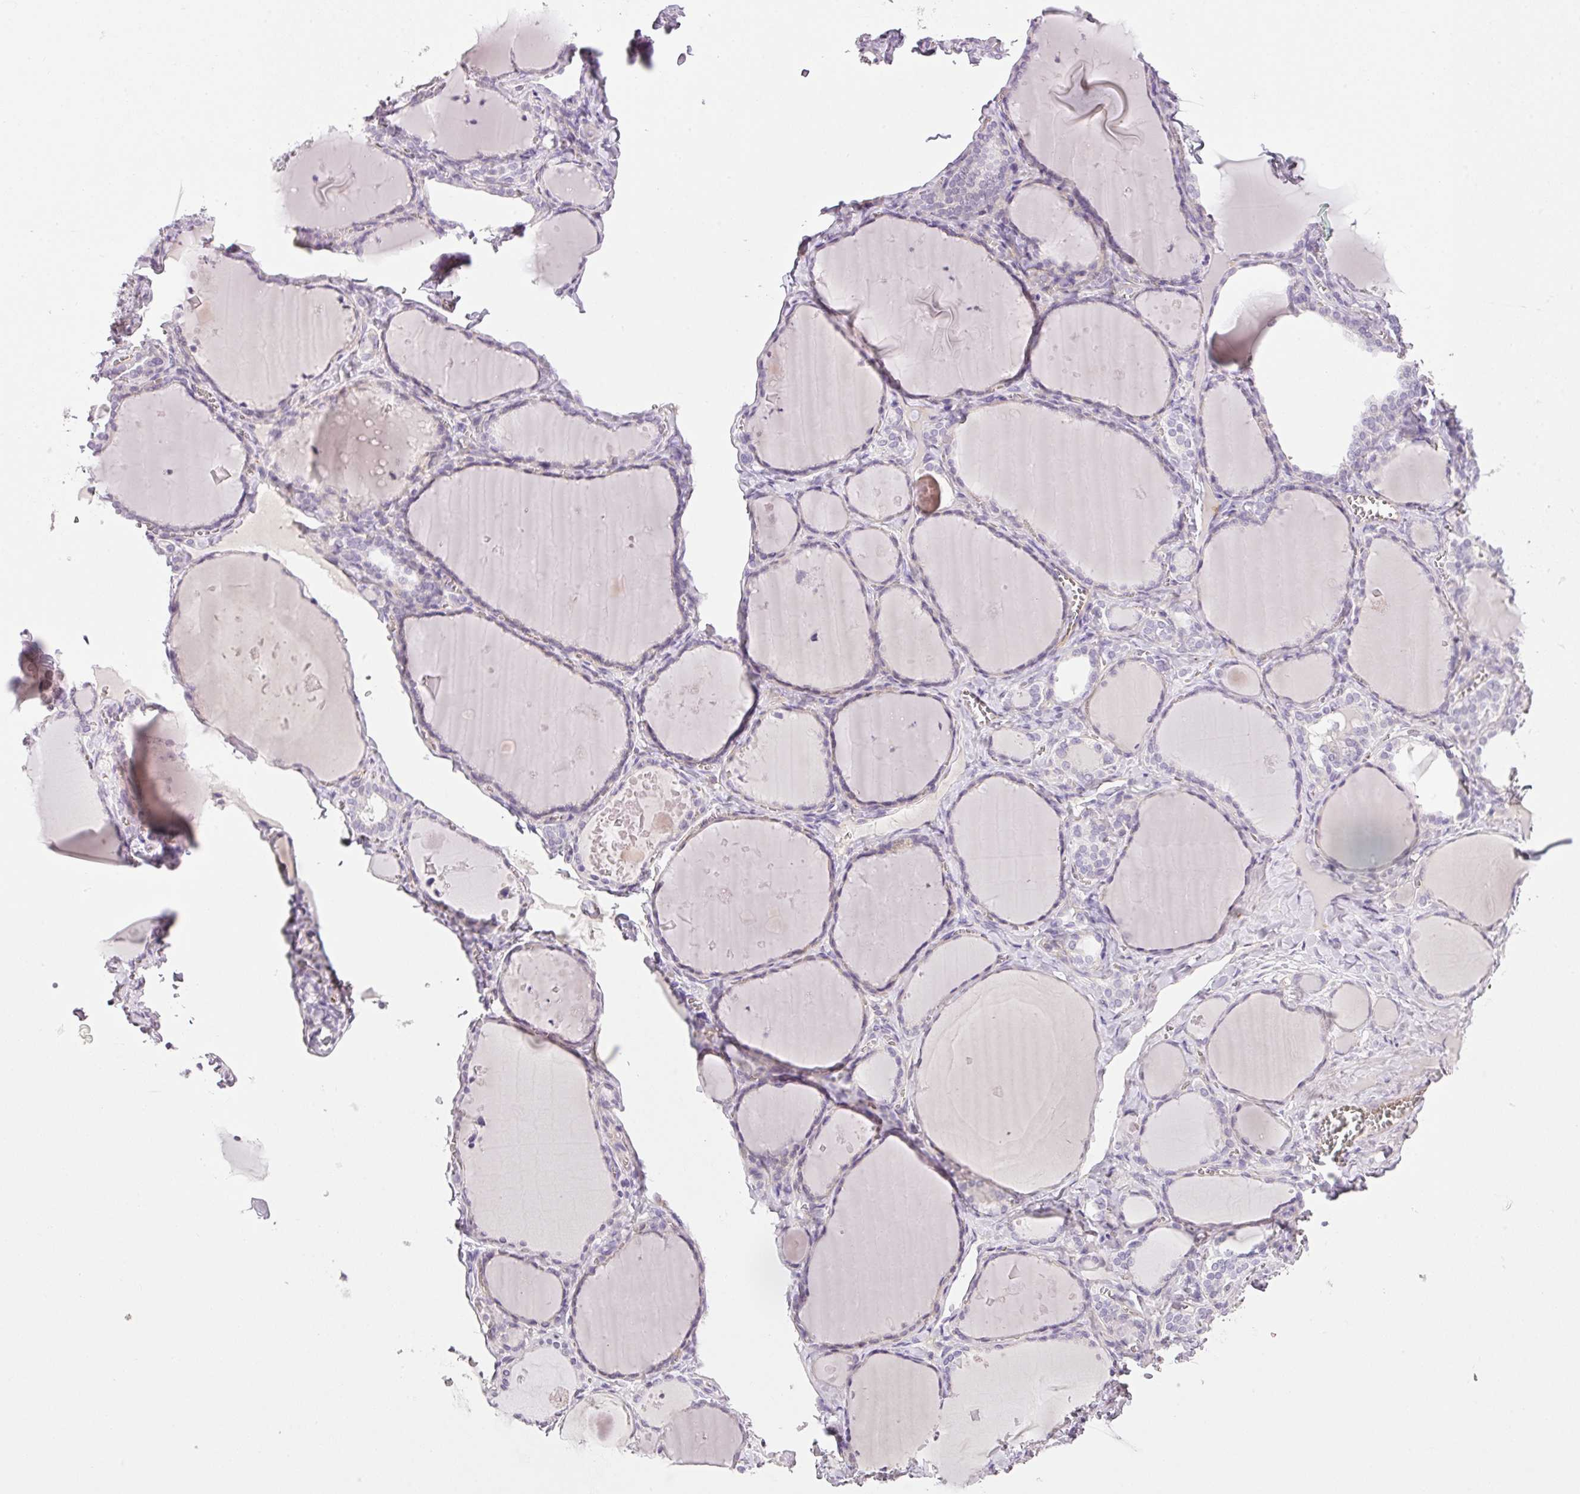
{"staining": {"intensity": "negative", "quantity": "none", "location": "none"}, "tissue": "thyroid gland", "cell_type": "Glandular cells", "image_type": "normal", "snomed": [{"axis": "morphology", "description": "Normal tissue, NOS"}, {"axis": "topography", "description": "Thyroid gland"}], "caption": "High power microscopy histopathology image of an immunohistochemistry histopathology image of unremarkable thyroid gland, revealing no significant positivity in glandular cells. Brightfield microscopy of IHC stained with DAB (brown) and hematoxylin (blue), captured at high magnification.", "gene": "RAX2", "patient": {"sex": "female", "age": 42}}